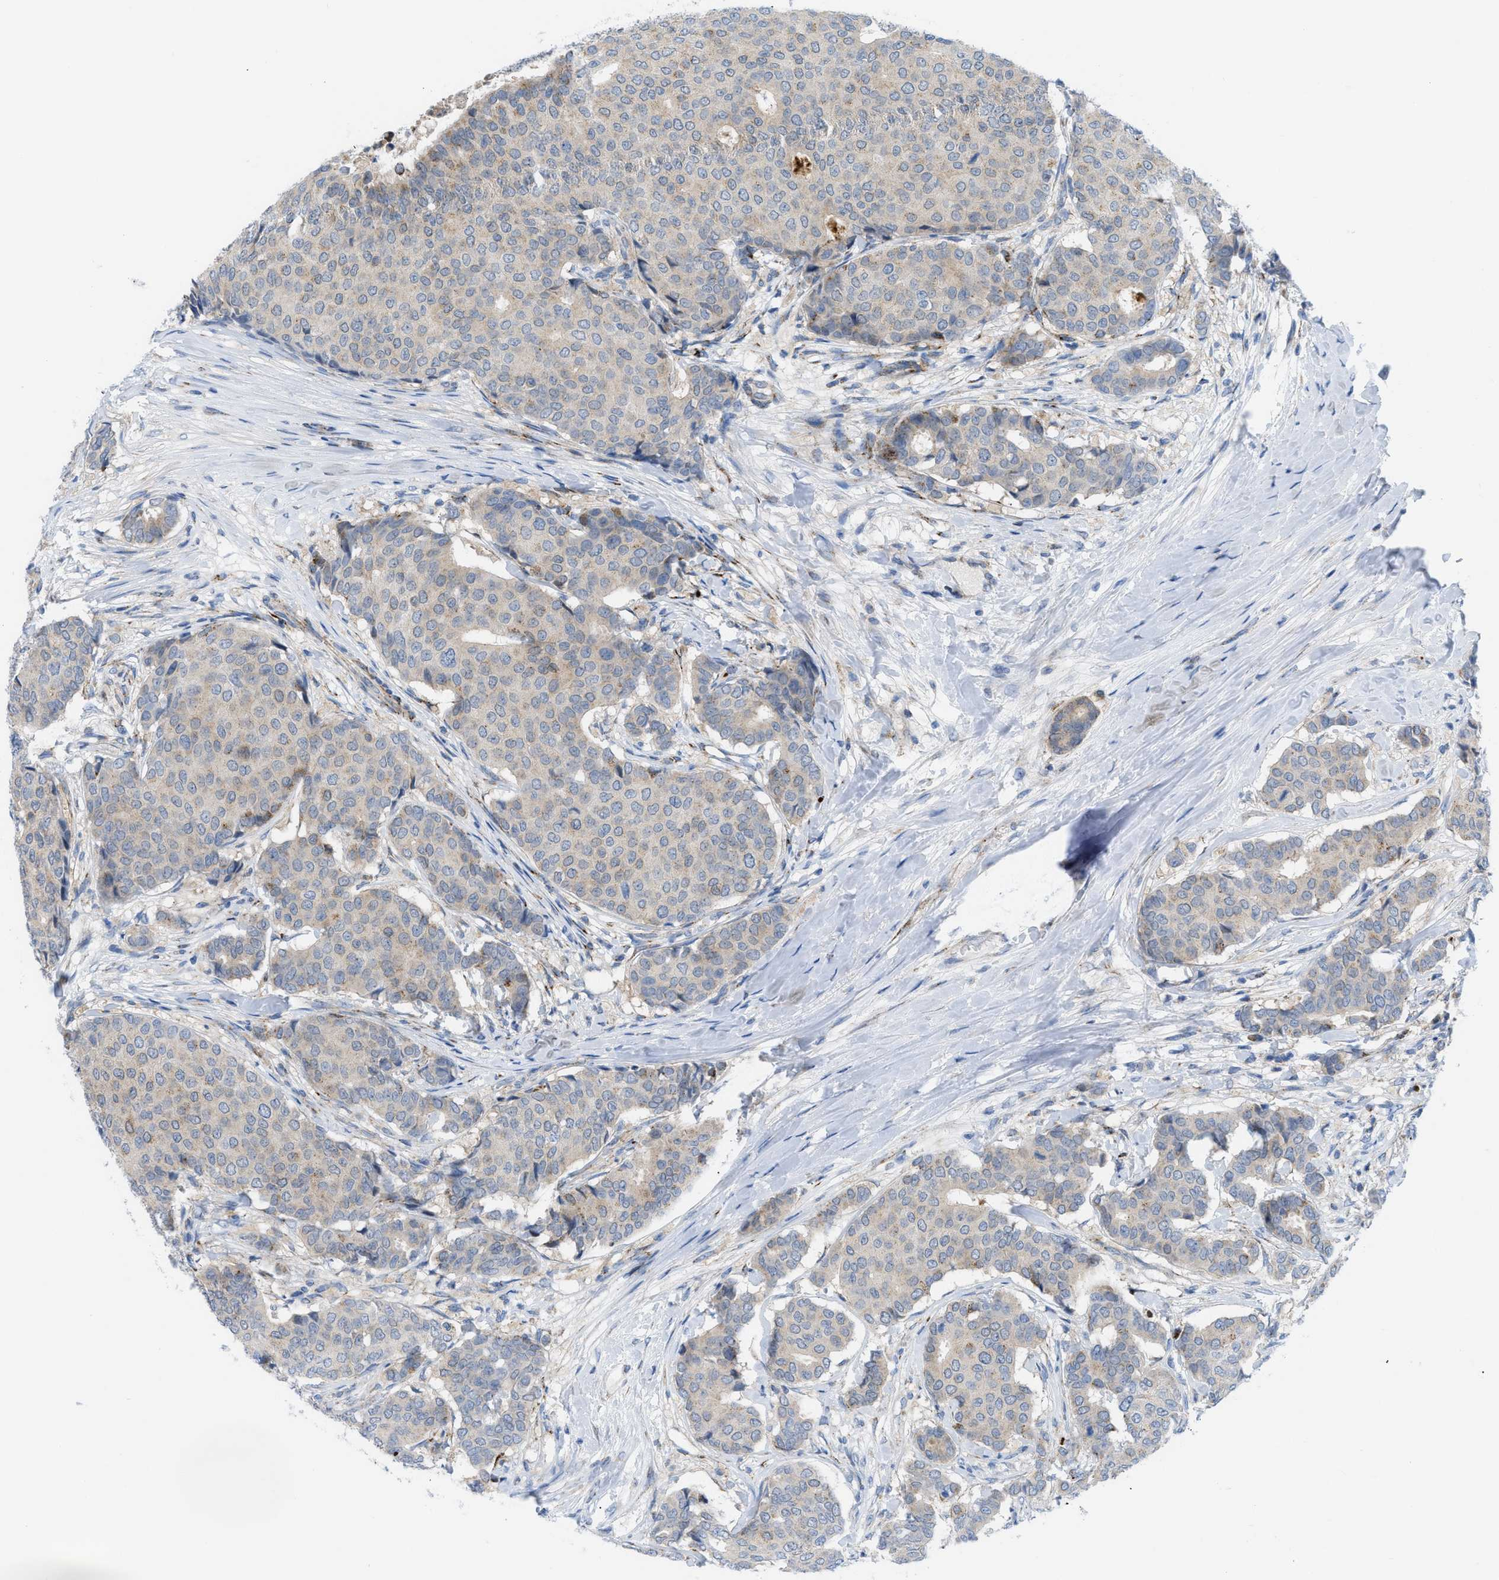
{"staining": {"intensity": "weak", "quantity": "<25%", "location": "cytoplasmic/membranous"}, "tissue": "breast cancer", "cell_type": "Tumor cells", "image_type": "cancer", "snomed": [{"axis": "morphology", "description": "Duct carcinoma"}, {"axis": "topography", "description": "Breast"}], "caption": "The immunohistochemistry image has no significant positivity in tumor cells of breast intraductal carcinoma tissue. (DAB (3,3'-diaminobenzidine) IHC visualized using brightfield microscopy, high magnification).", "gene": "RBBP9", "patient": {"sex": "female", "age": 75}}